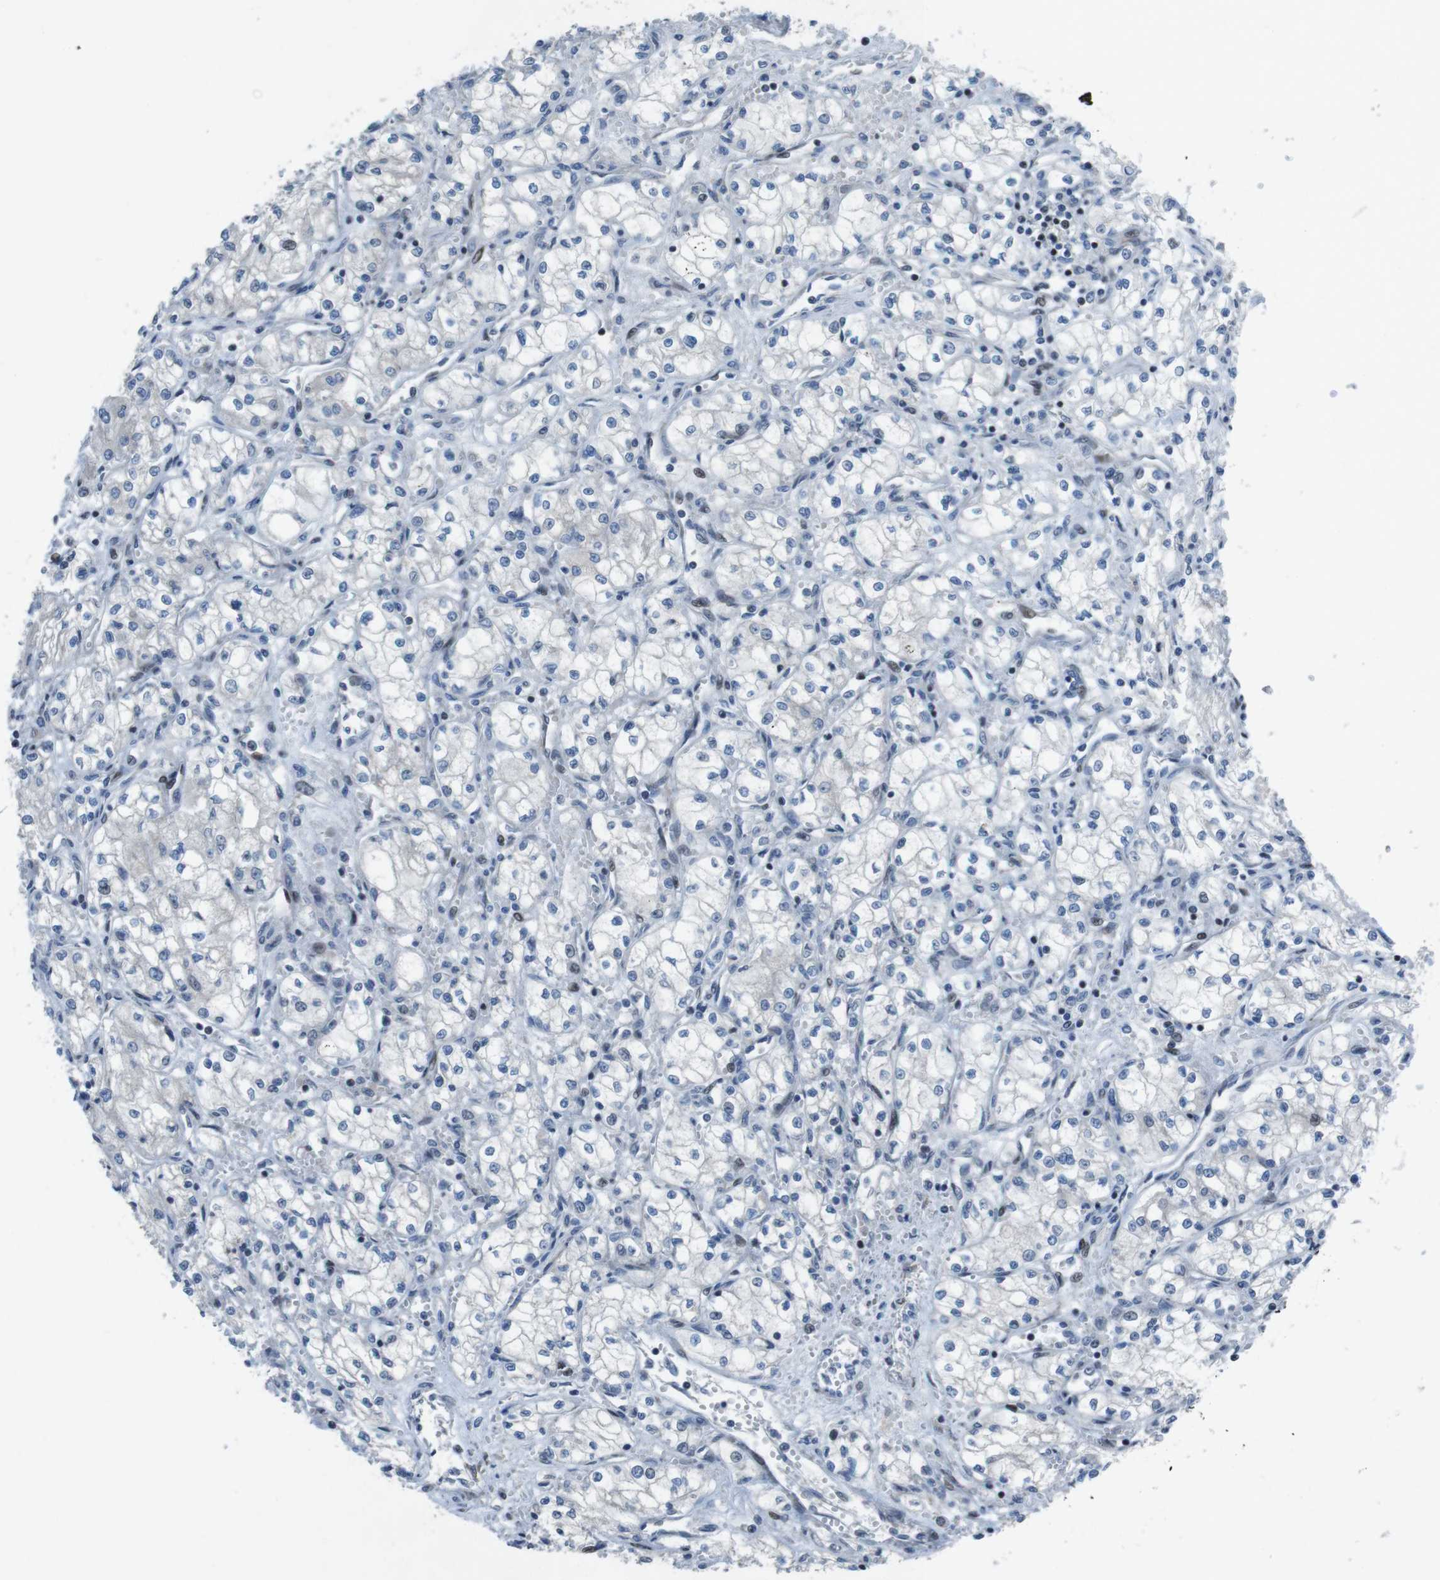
{"staining": {"intensity": "negative", "quantity": "none", "location": "none"}, "tissue": "renal cancer", "cell_type": "Tumor cells", "image_type": "cancer", "snomed": [{"axis": "morphology", "description": "Normal tissue, NOS"}, {"axis": "morphology", "description": "Adenocarcinoma, NOS"}, {"axis": "topography", "description": "Kidney"}], "caption": "Immunohistochemistry (IHC) micrograph of neoplastic tissue: renal adenocarcinoma stained with DAB displays no significant protein positivity in tumor cells.", "gene": "PBRM1", "patient": {"sex": "male", "age": 59}}